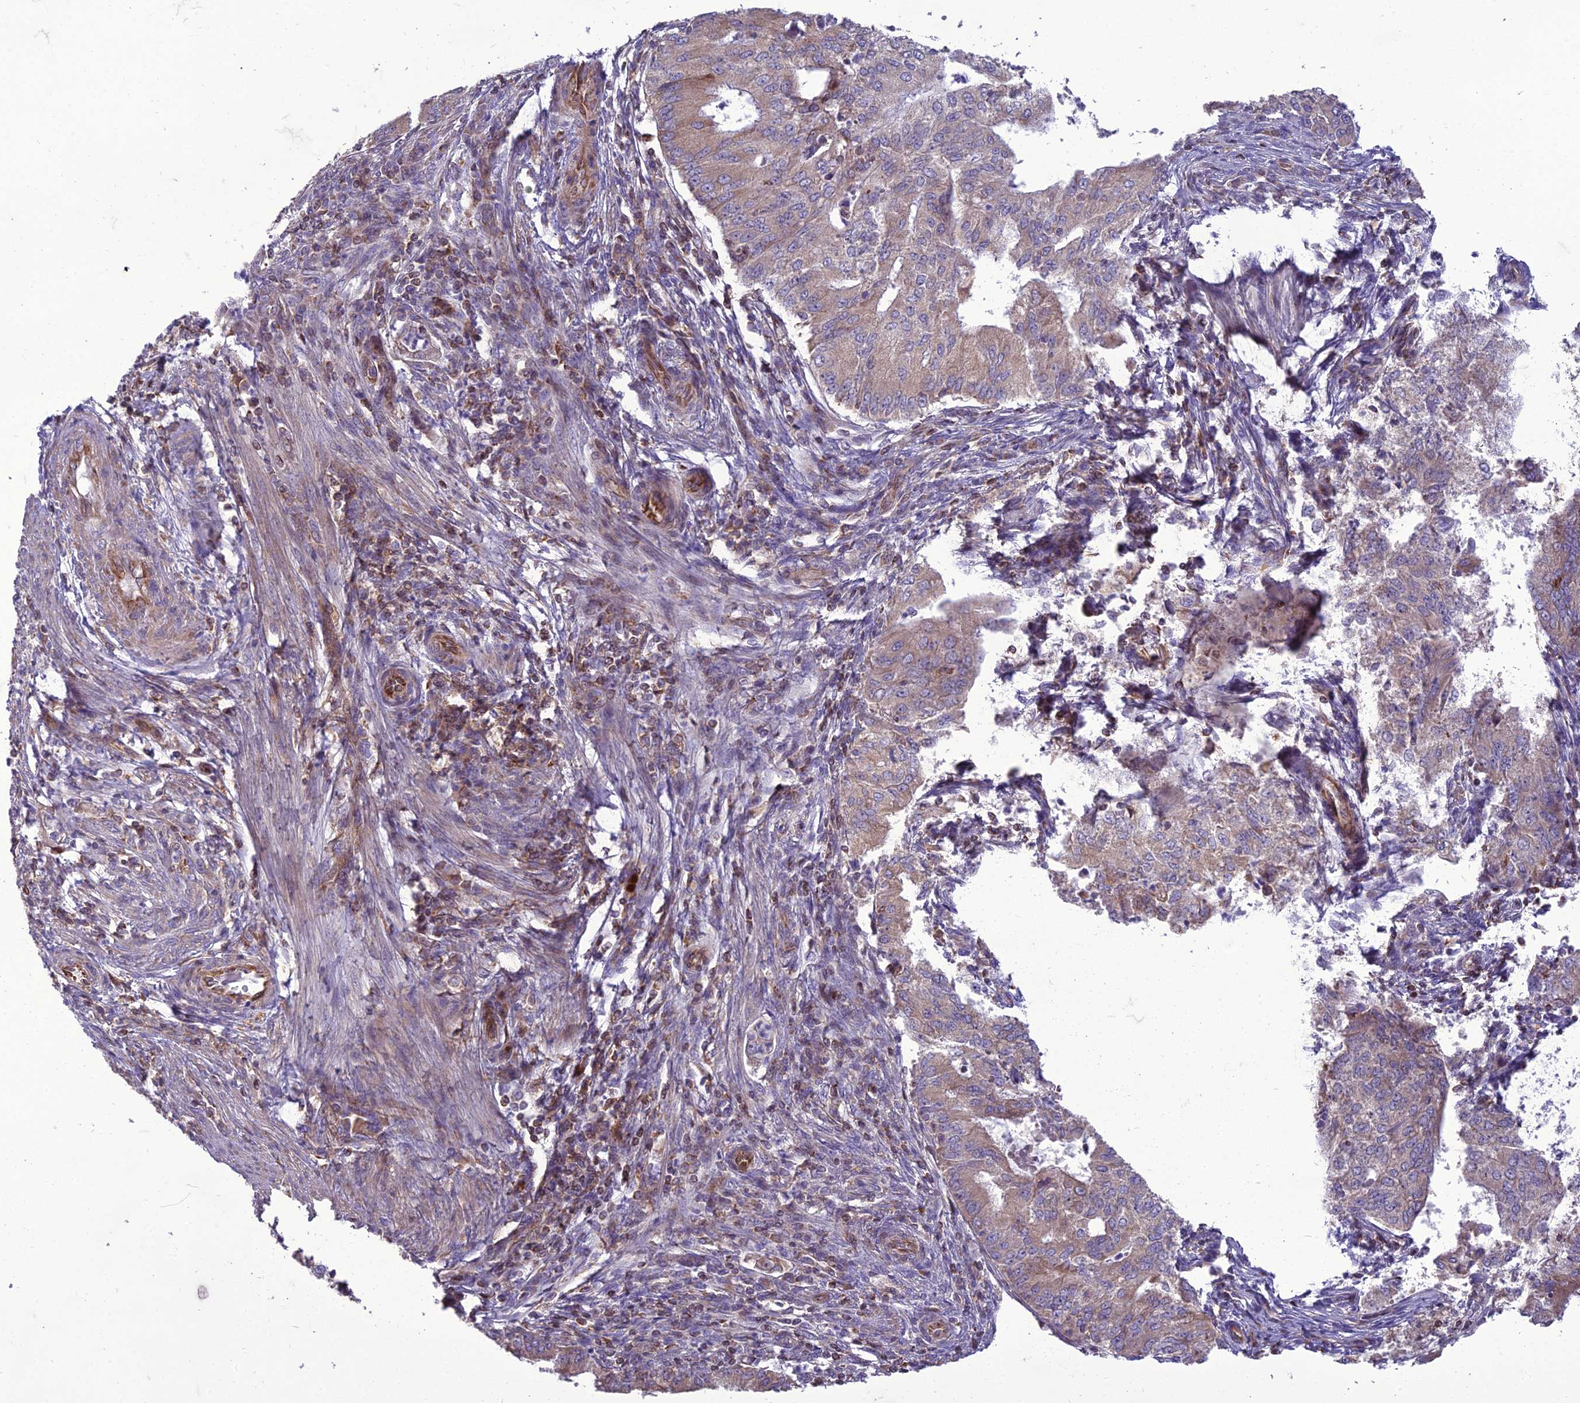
{"staining": {"intensity": "weak", "quantity": "25%-75%", "location": "cytoplasmic/membranous"}, "tissue": "endometrial cancer", "cell_type": "Tumor cells", "image_type": "cancer", "snomed": [{"axis": "morphology", "description": "Adenocarcinoma, NOS"}, {"axis": "topography", "description": "Endometrium"}], "caption": "Tumor cells demonstrate weak cytoplasmic/membranous expression in about 25%-75% of cells in endometrial cancer.", "gene": "GIMAP1", "patient": {"sex": "female", "age": 50}}